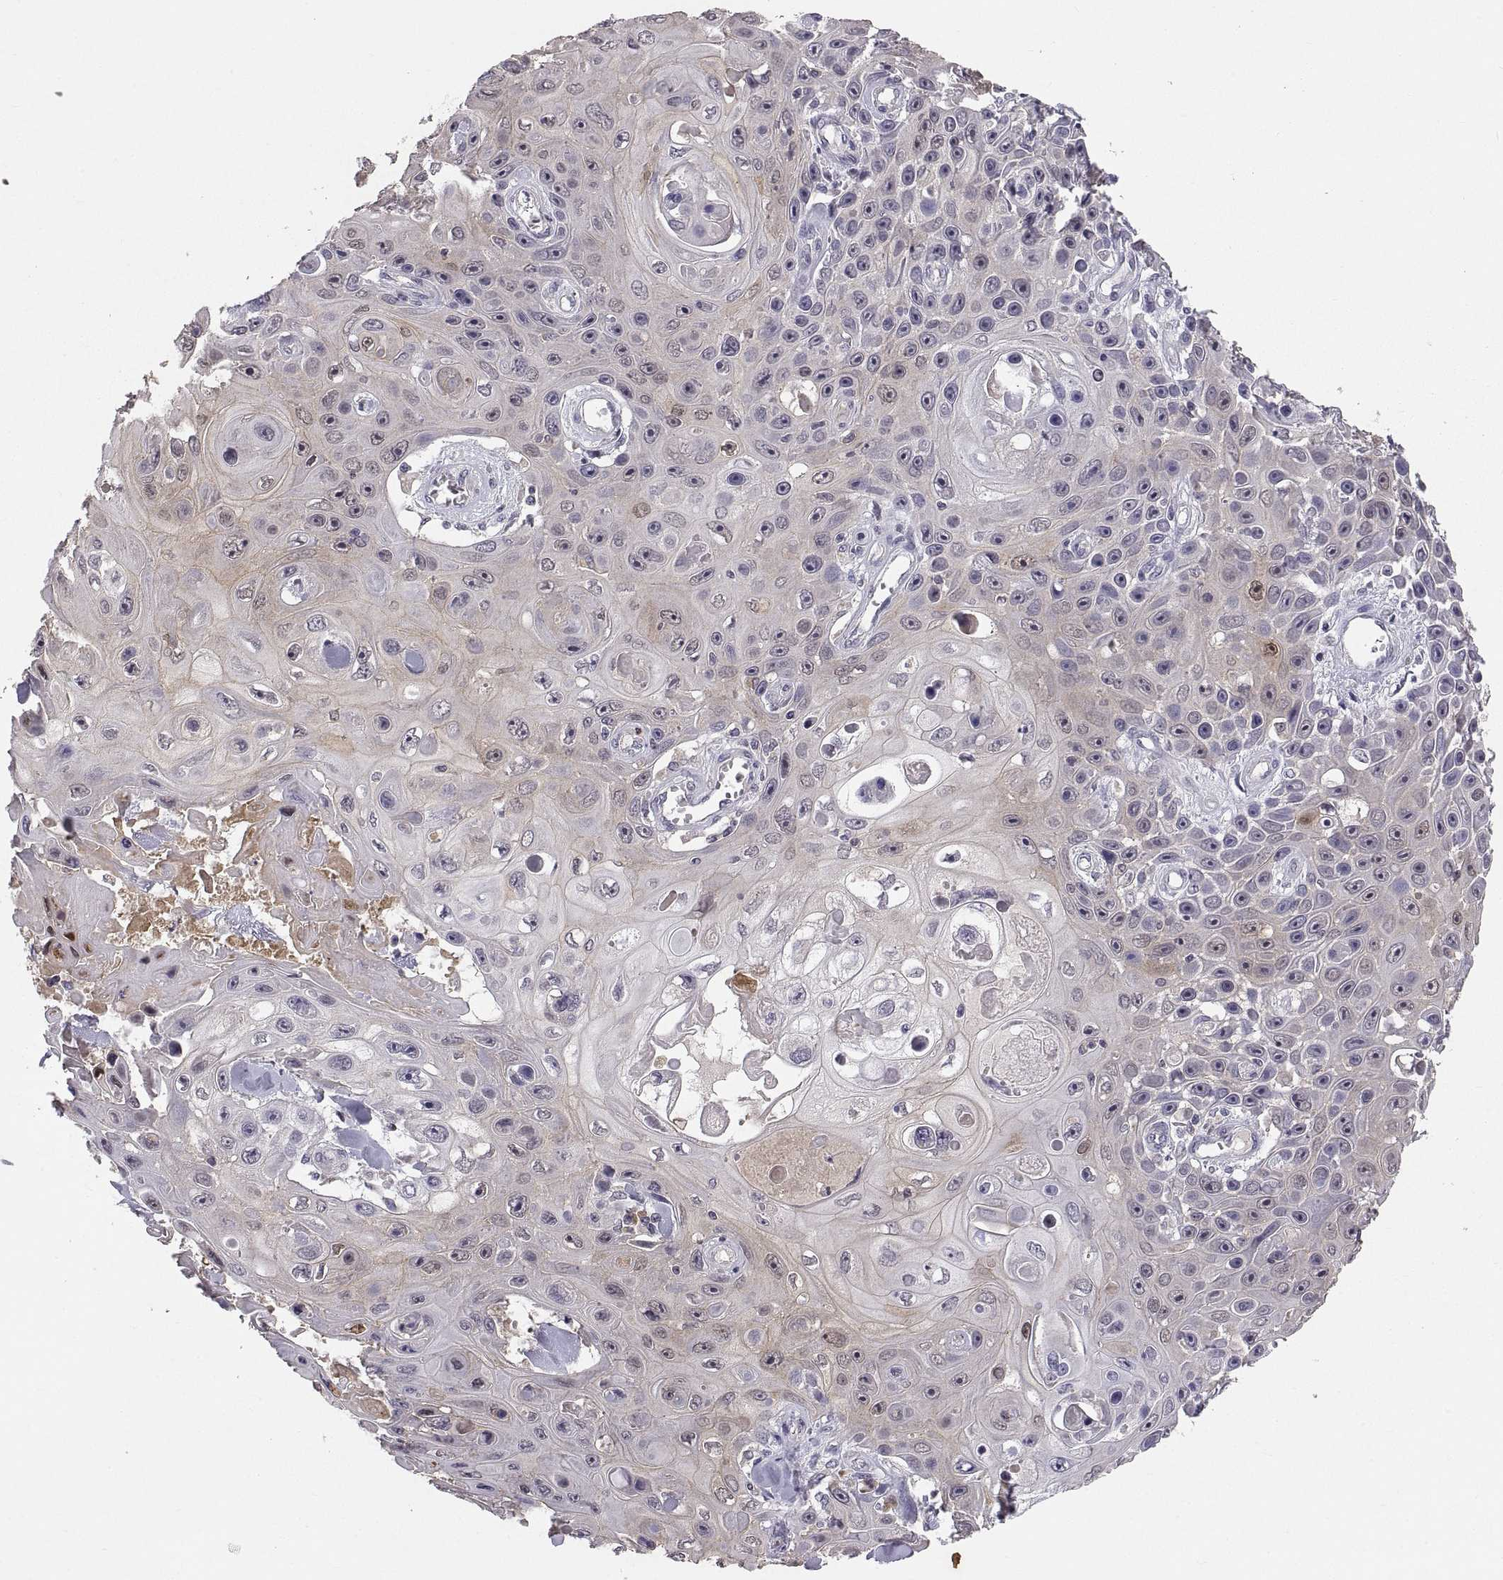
{"staining": {"intensity": "weak", "quantity": "25%-75%", "location": "cytoplasmic/membranous"}, "tissue": "skin cancer", "cell_type": "Tumor cells", "image_type": "cancer", "snomed": [{"axis": "morphology", "description": "Squamous cell carcinoma, NOS"}, {"axis": "topography", "description": "Skin"}], "caption": "Human skin cancer stained with a brown dye demonstrates weak cytoplasmic/membranous positive positivity in approximately 25%-75% of tumor cells.", "gene": "PKP1", "patient": {"sex": "male", "age": 82}}